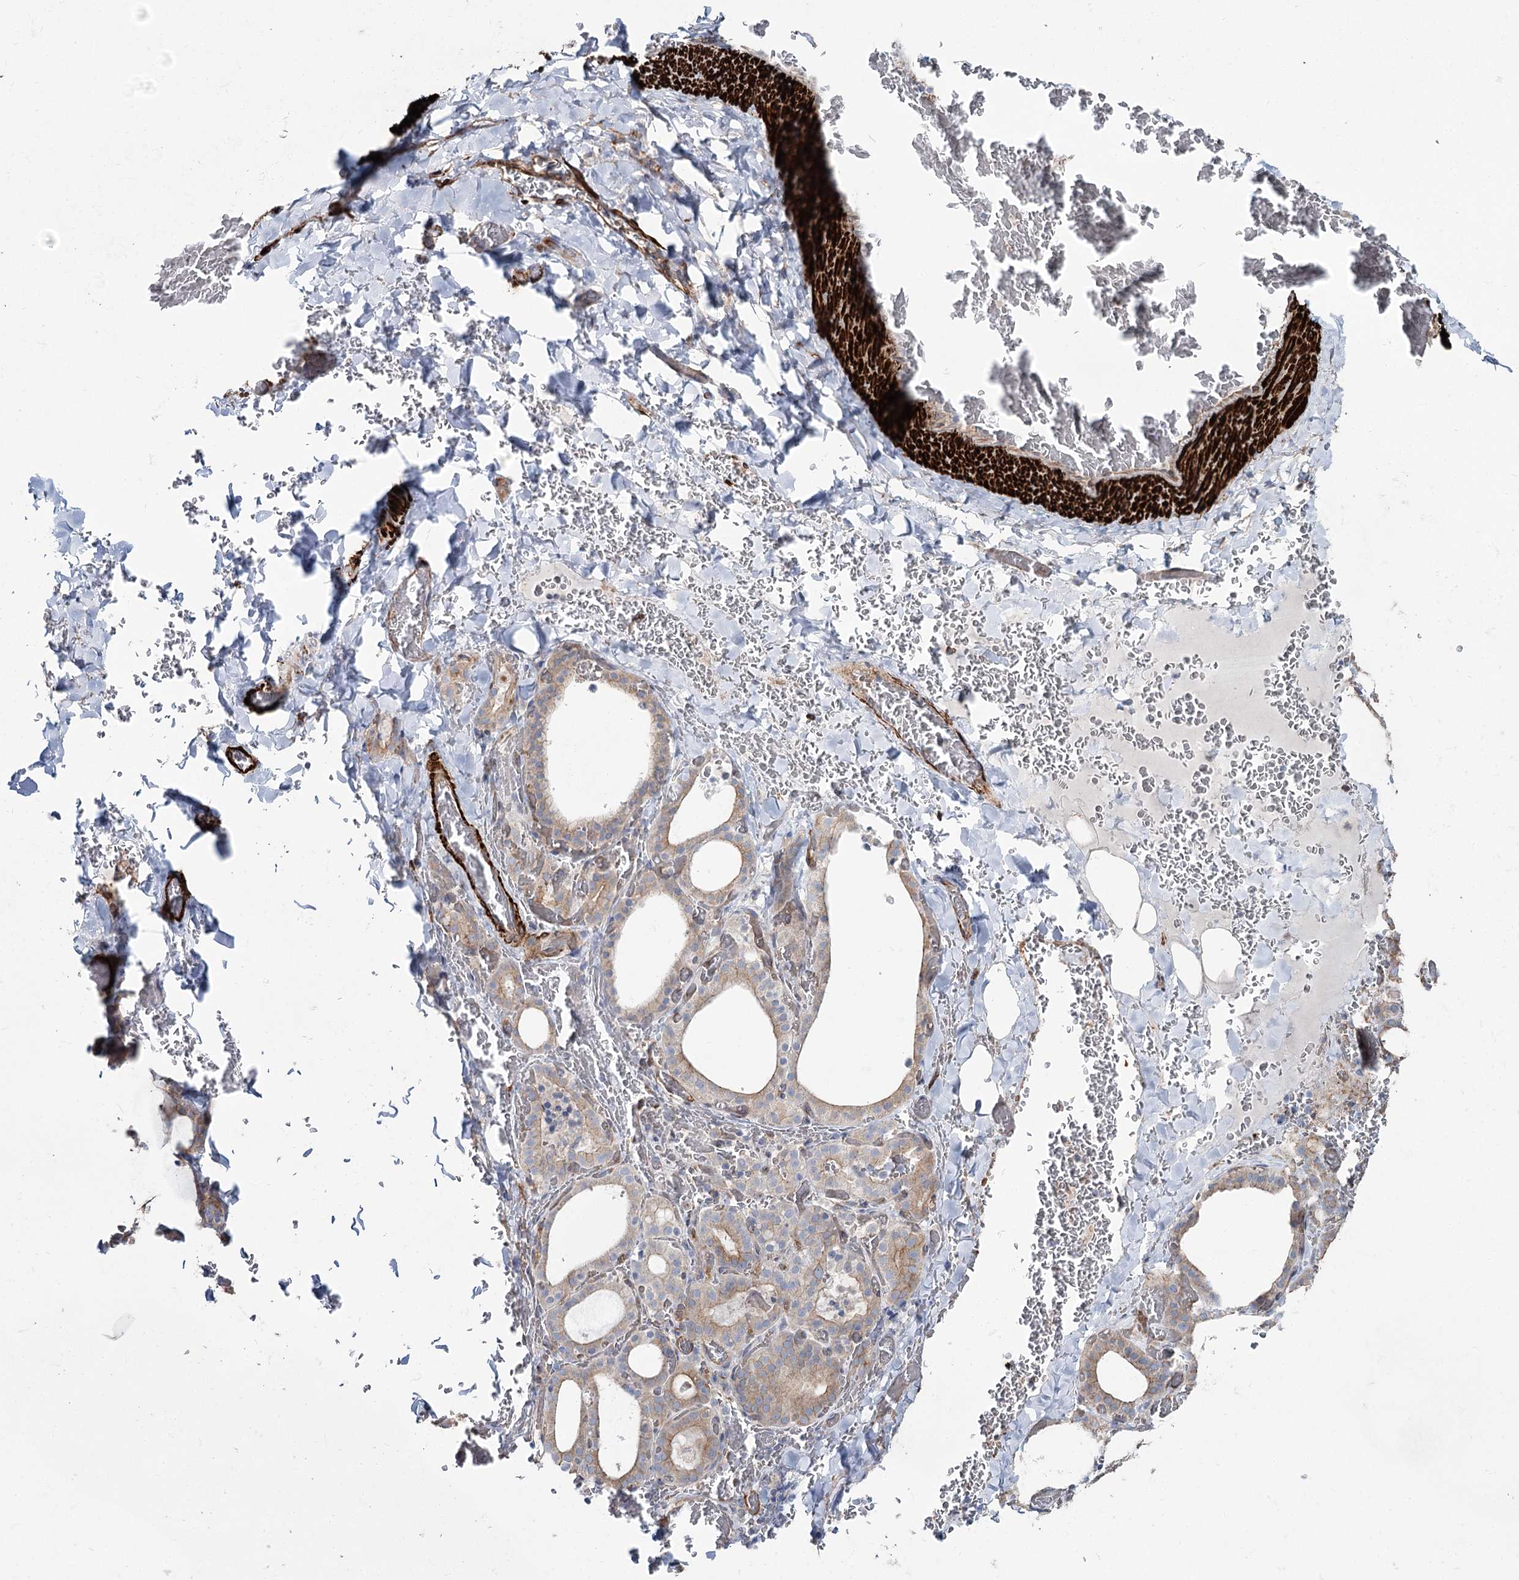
{"staining": {"intensity": "weak", "quantity": "<25%", "location": "cytoplasmic/membranous"}, "tissue": "thyroid gland", "cell_type": "Glandular cells", "image_type": "normal", "snomed": [{"axis": "morphology", "description": "Normal tissue, NOS"}, {"axis": "topography", "description": "Thyroid gland"}], "caption": "Human thyroid gland stained for a protein using immunohistochemistry reveals no expression in glandular cells.", "gene": "SUMF1", "patient": {"sex": "female", "age": 39}}